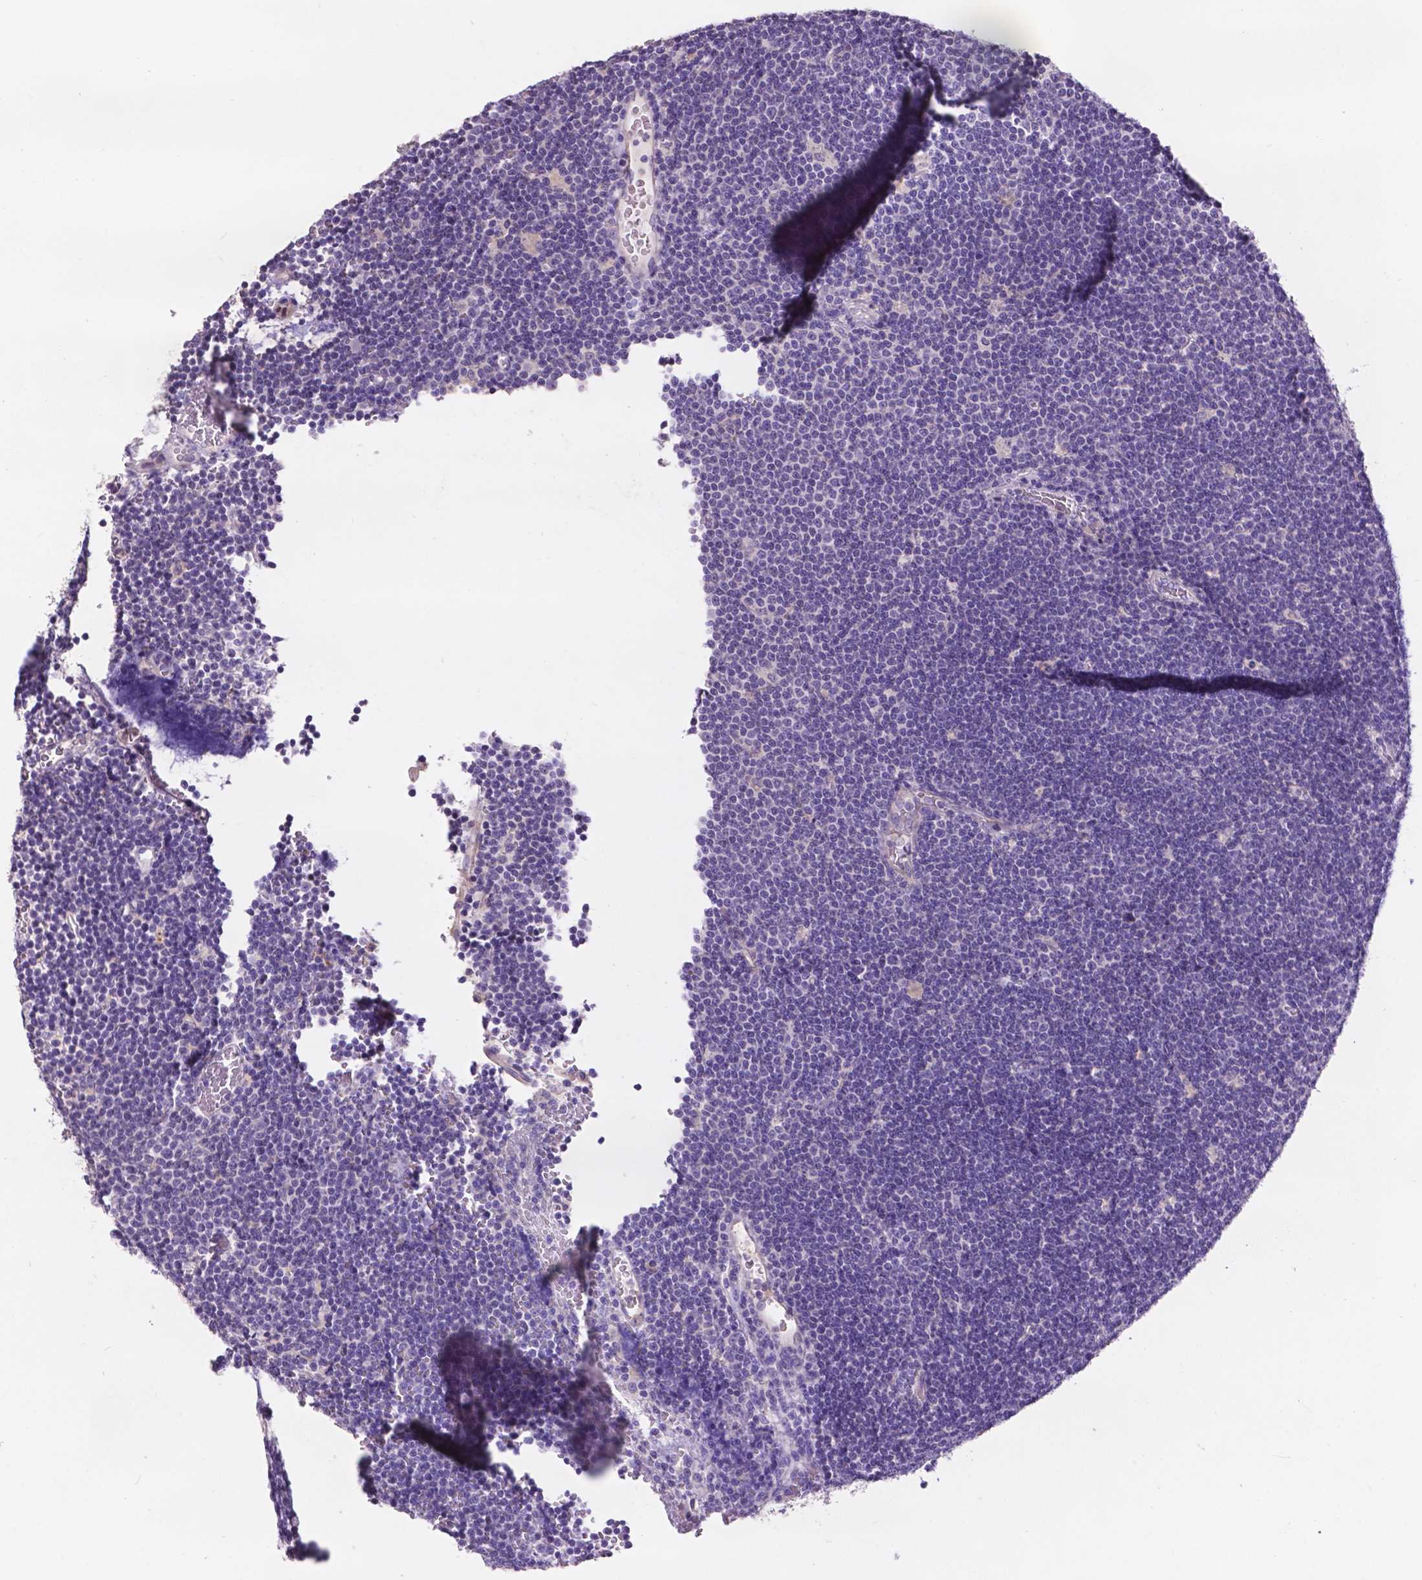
{"staining": {"intensity": "negative", "quantity": "none", "location": "none"}, "tissue": "lymphoma", "cell_type": "Tumor cells", "image_type": "cancer", "snomed": [{"axis": "morphology", "description": "Malignant lymphoma, non-Hodgkin's type, Low grade"}, {"axis": "topography", "description": "Brain"}], "caption": "DAB immunohistochemical staining of lymphoma displays no significant staining in tumor cells. (Stains: DAB immunohistochemistry (IHC) with hematoxylin counter stain, Microscopy: brightfield microscopy at high magnification).", "gene": "PLSCR1", "patient": {"sex": "female", "age": 66}}